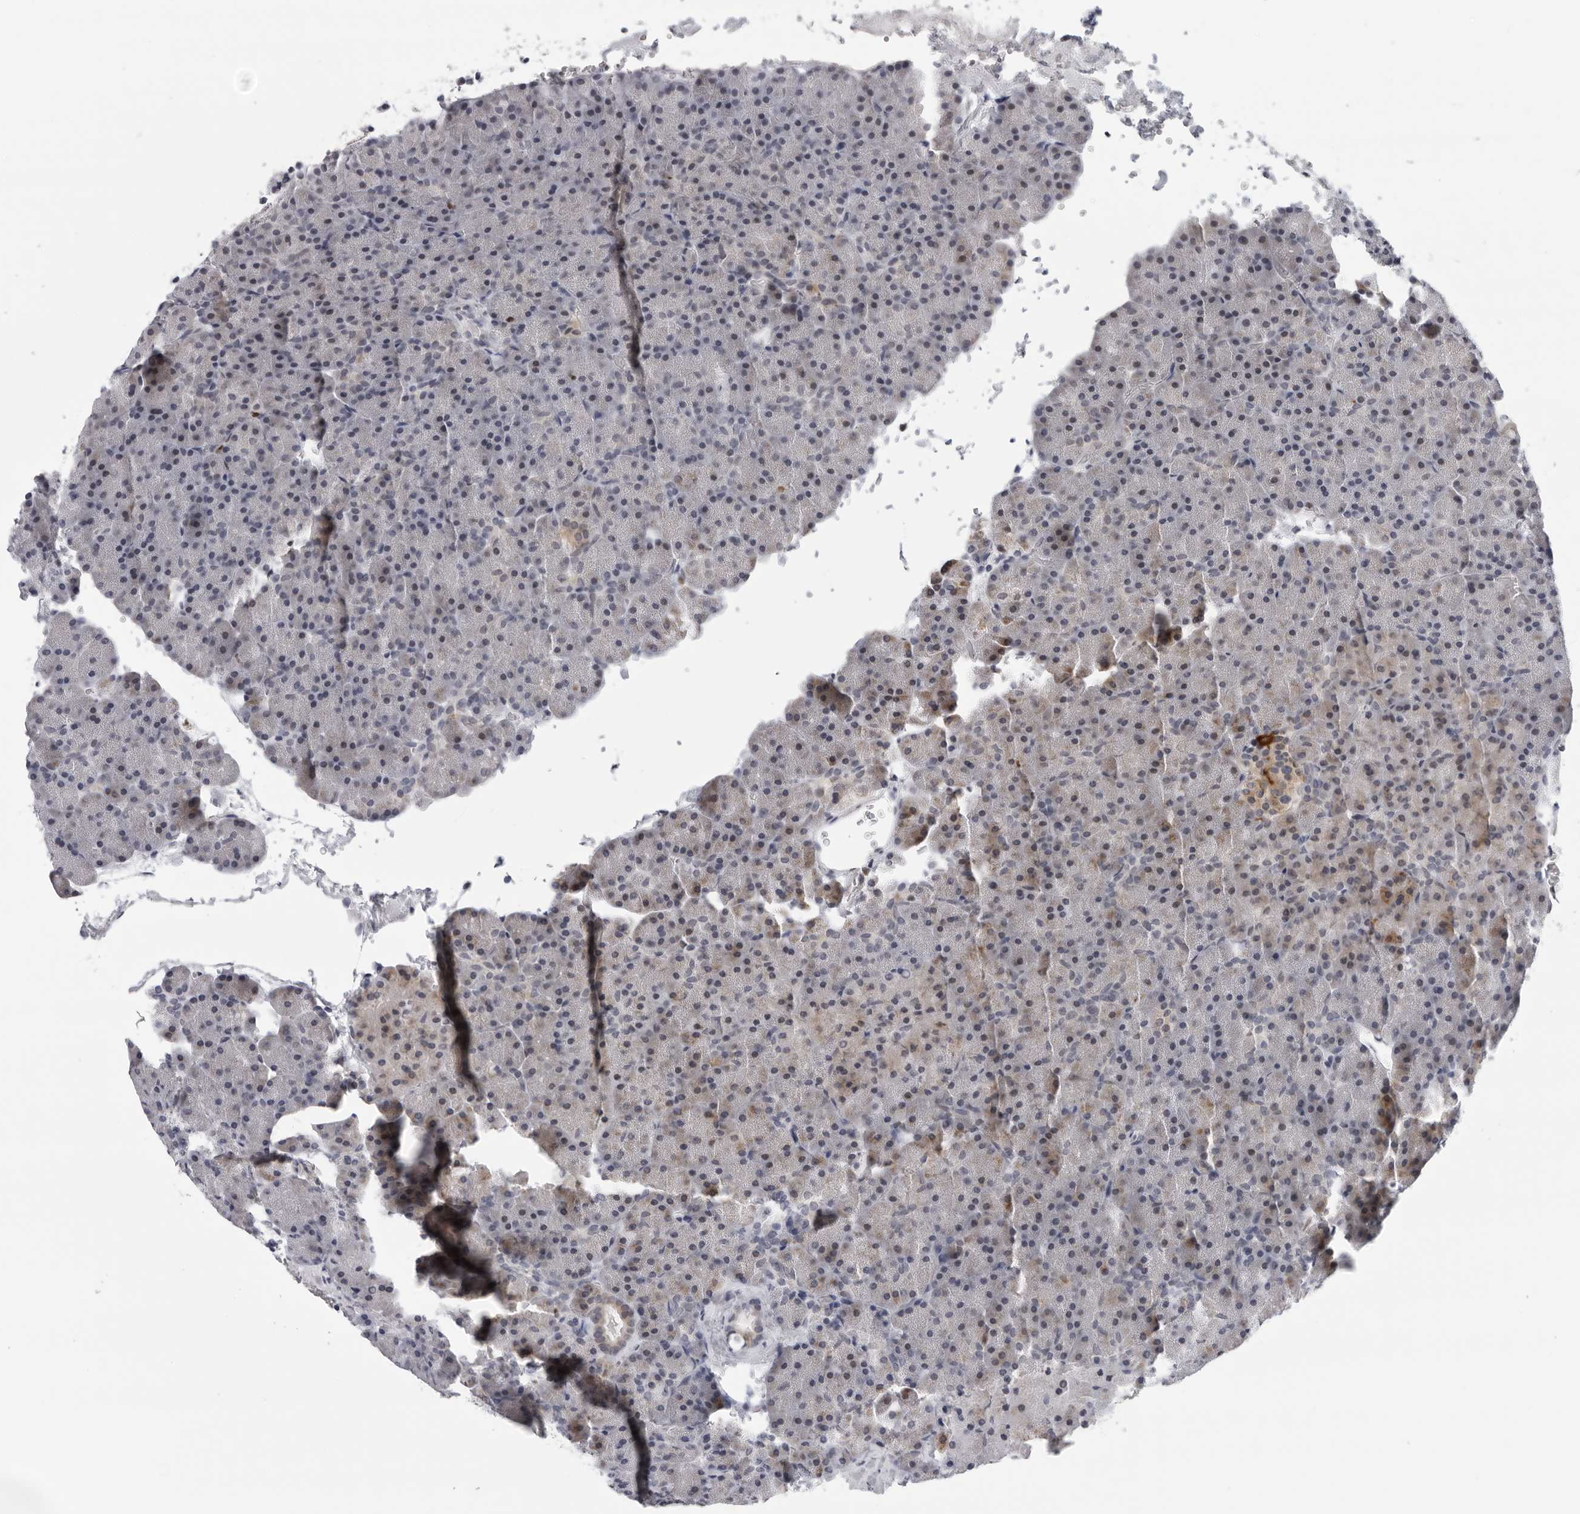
{"staining": {"intensity": "moderate", "quantity": "25%-75%", "location": "cytoplasmic/membranous"}, "tissue": "pancreas", "cell_type": "Exocrine glandular cells", "image_type": "normal", "snomed": [{"axis": "morphology", "description": "Normal tissue, NOS"}, {"axis": "morphology", "description": "Carcinoid, malignant, NOS"}, {"axis": "topography", "description": "Pancreas"}], "caption": "This histopathology image demonstrates unremarkable pancreas stained with immunohistochemistry to label a protein in brown. The cytoplasmic/membranous of exocrine glandular cells show moderate positivity for the protein. Nuclei are counter-stained blue.", "gene": "CPT2", "patient": {"sex": "female", "age": 35}}